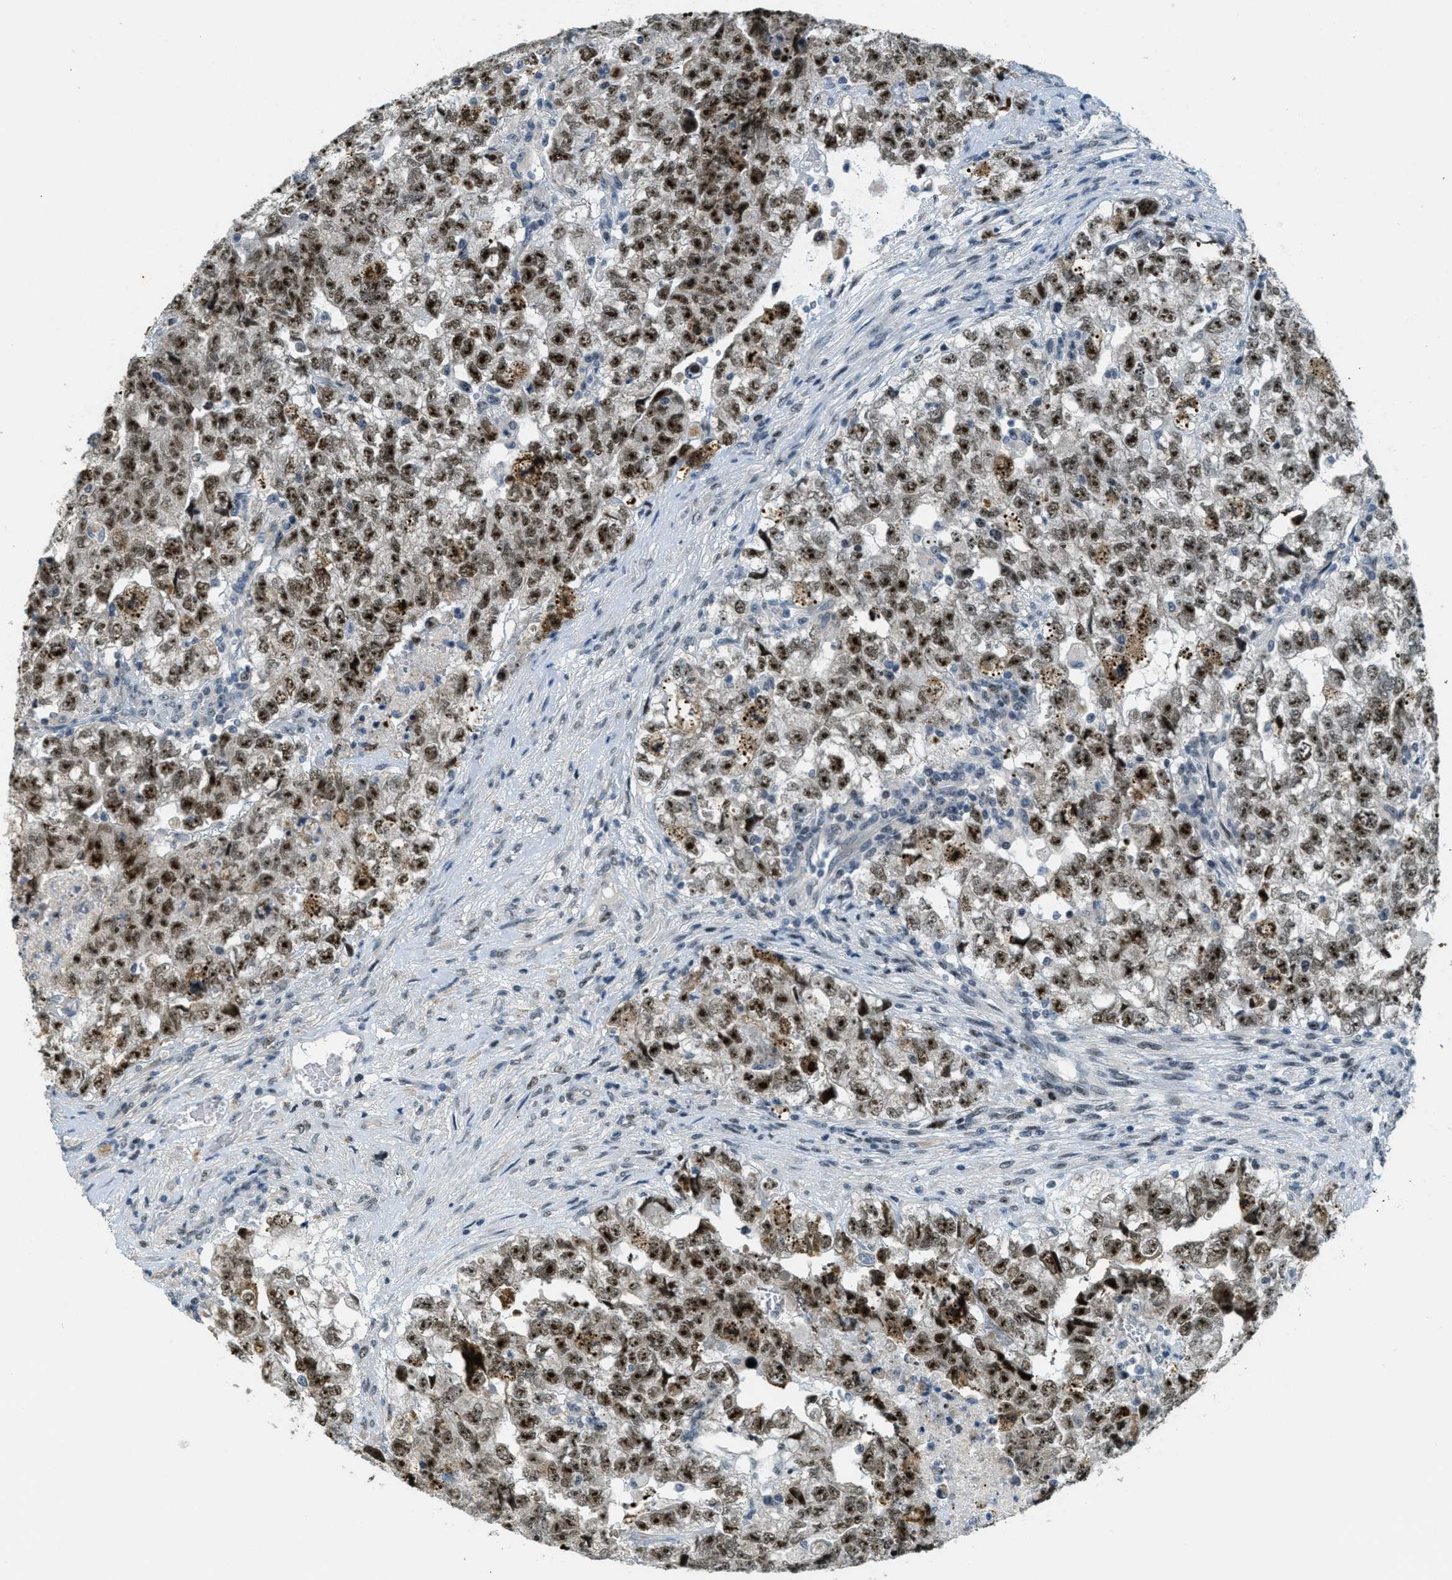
{"staining": {"intensity": "strong", "quantity": ">75%", "location": "cytoplasmic/membranous,nuclear"}, "tissue": "testis cancer", "cell_type": "Tumor cells", "image_type": "cancer", "snomed": [{"axis": "morphology", "description": "Carcinoma, Embryonal, NOS"}, {"axis": "topography", "description": "Testis"}], "caption": "Embryonal carcinoma (testis) tissue demonstrates strong cytoplasmic/membranous and nuclear positivity in about >75% of tumor cells", "gene": "DDX47", "patient": {"sex": "male", "age": 36}}